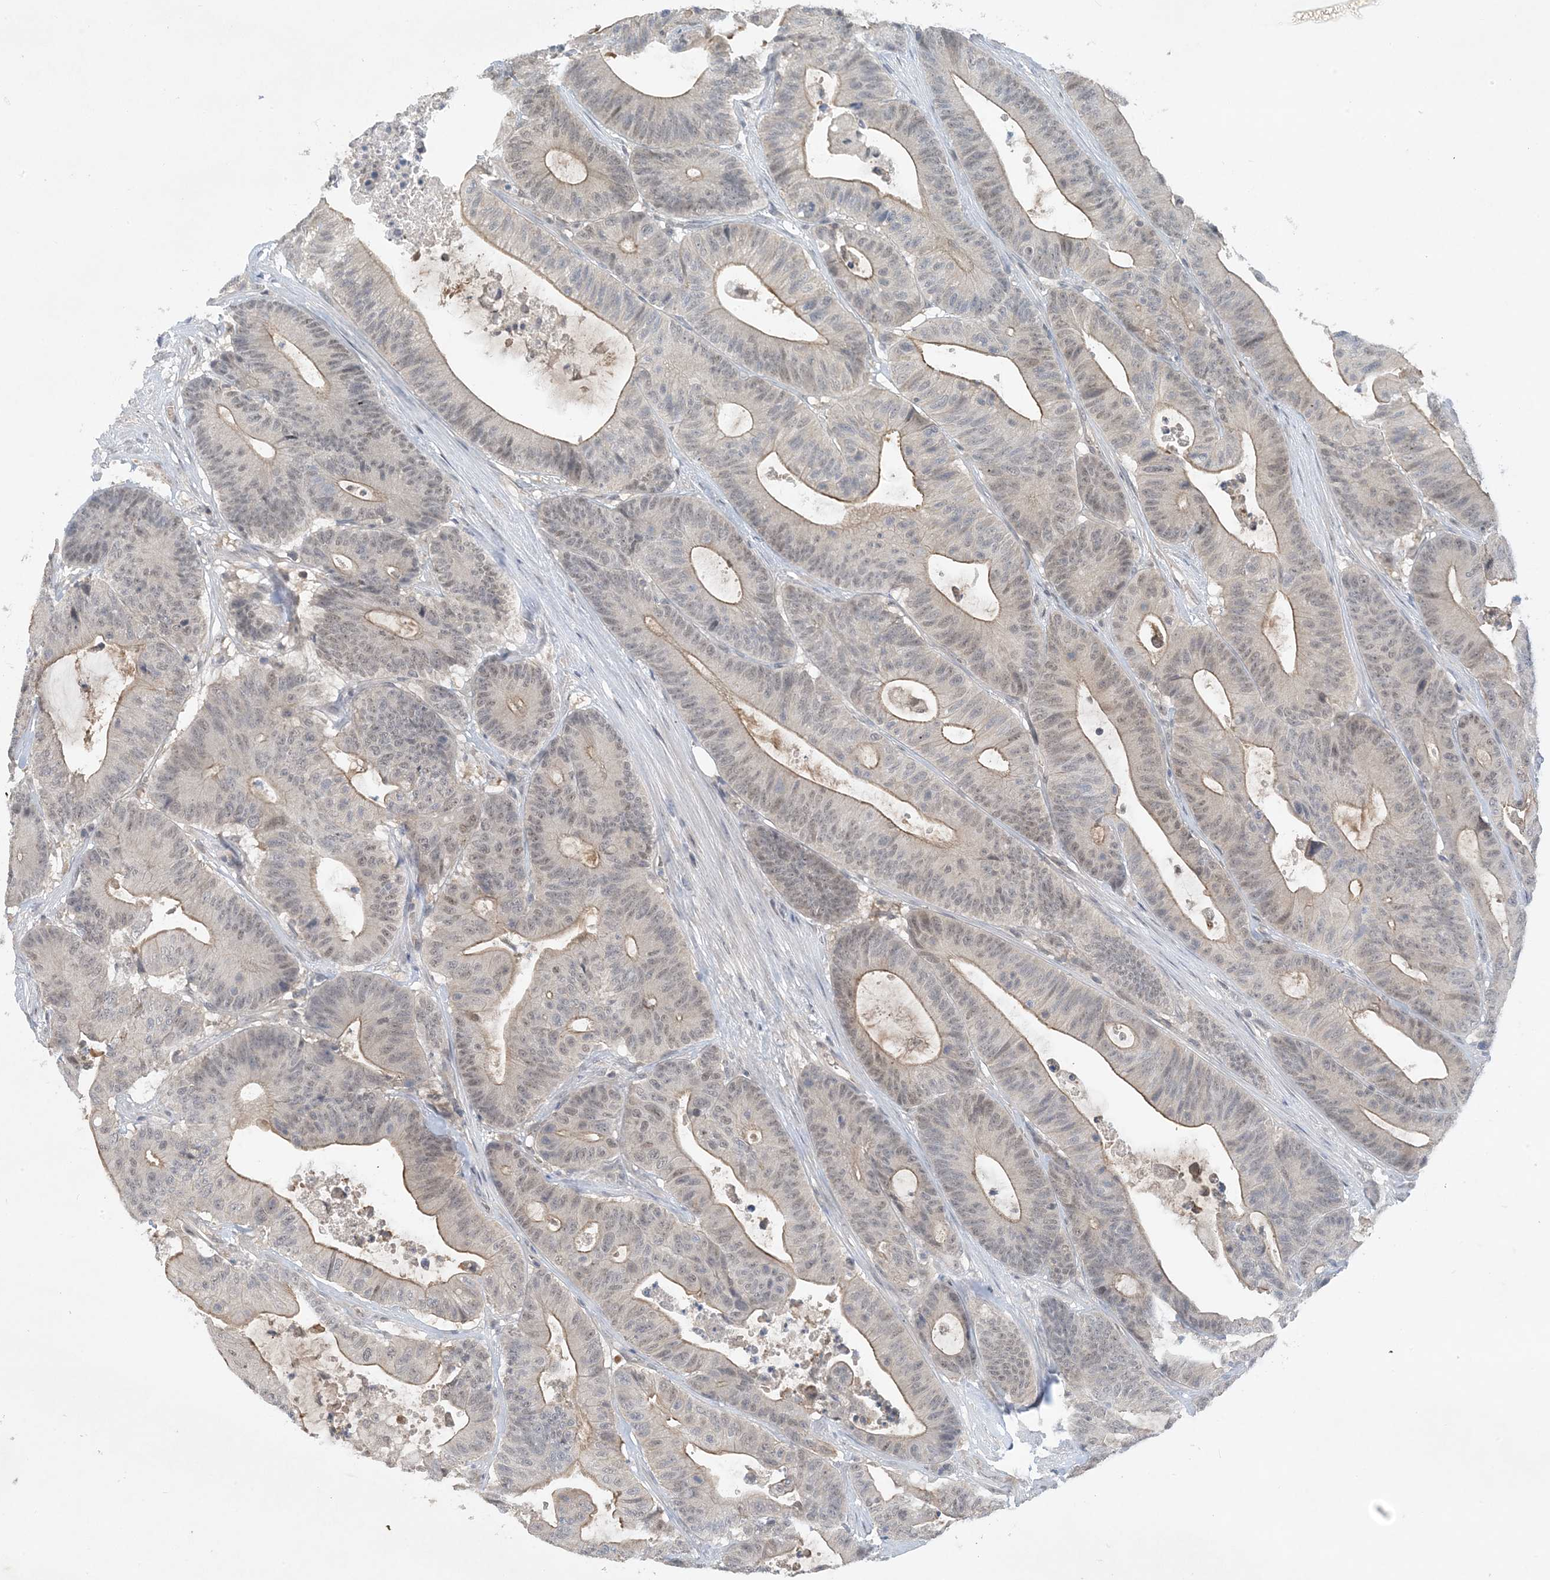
{"staining": {"intensity": "weak", "quantity": "25%-75%", "location": "cytoplasmic/membranous,nuclear"}, "tissue": "colorectal cancer", "cell_type": "Tumor cells", "image_type": "cancer", "snomed": [{"axis": "morphology", "description": "Adenocarcinoma, NOS"}, {"axis": "topography", "description": "Colon"}], "caption": "Immunohistochemistry (DAB (3,3'-diaminobenzidine)) staining of human colorectal cancer exhibits weak cytoplasmic/membranous and nuclear protein expression in about 25%-75% of tumor cells.", "gene": "UBE2E1", "patient": {"sex": "female", "age": 84}}